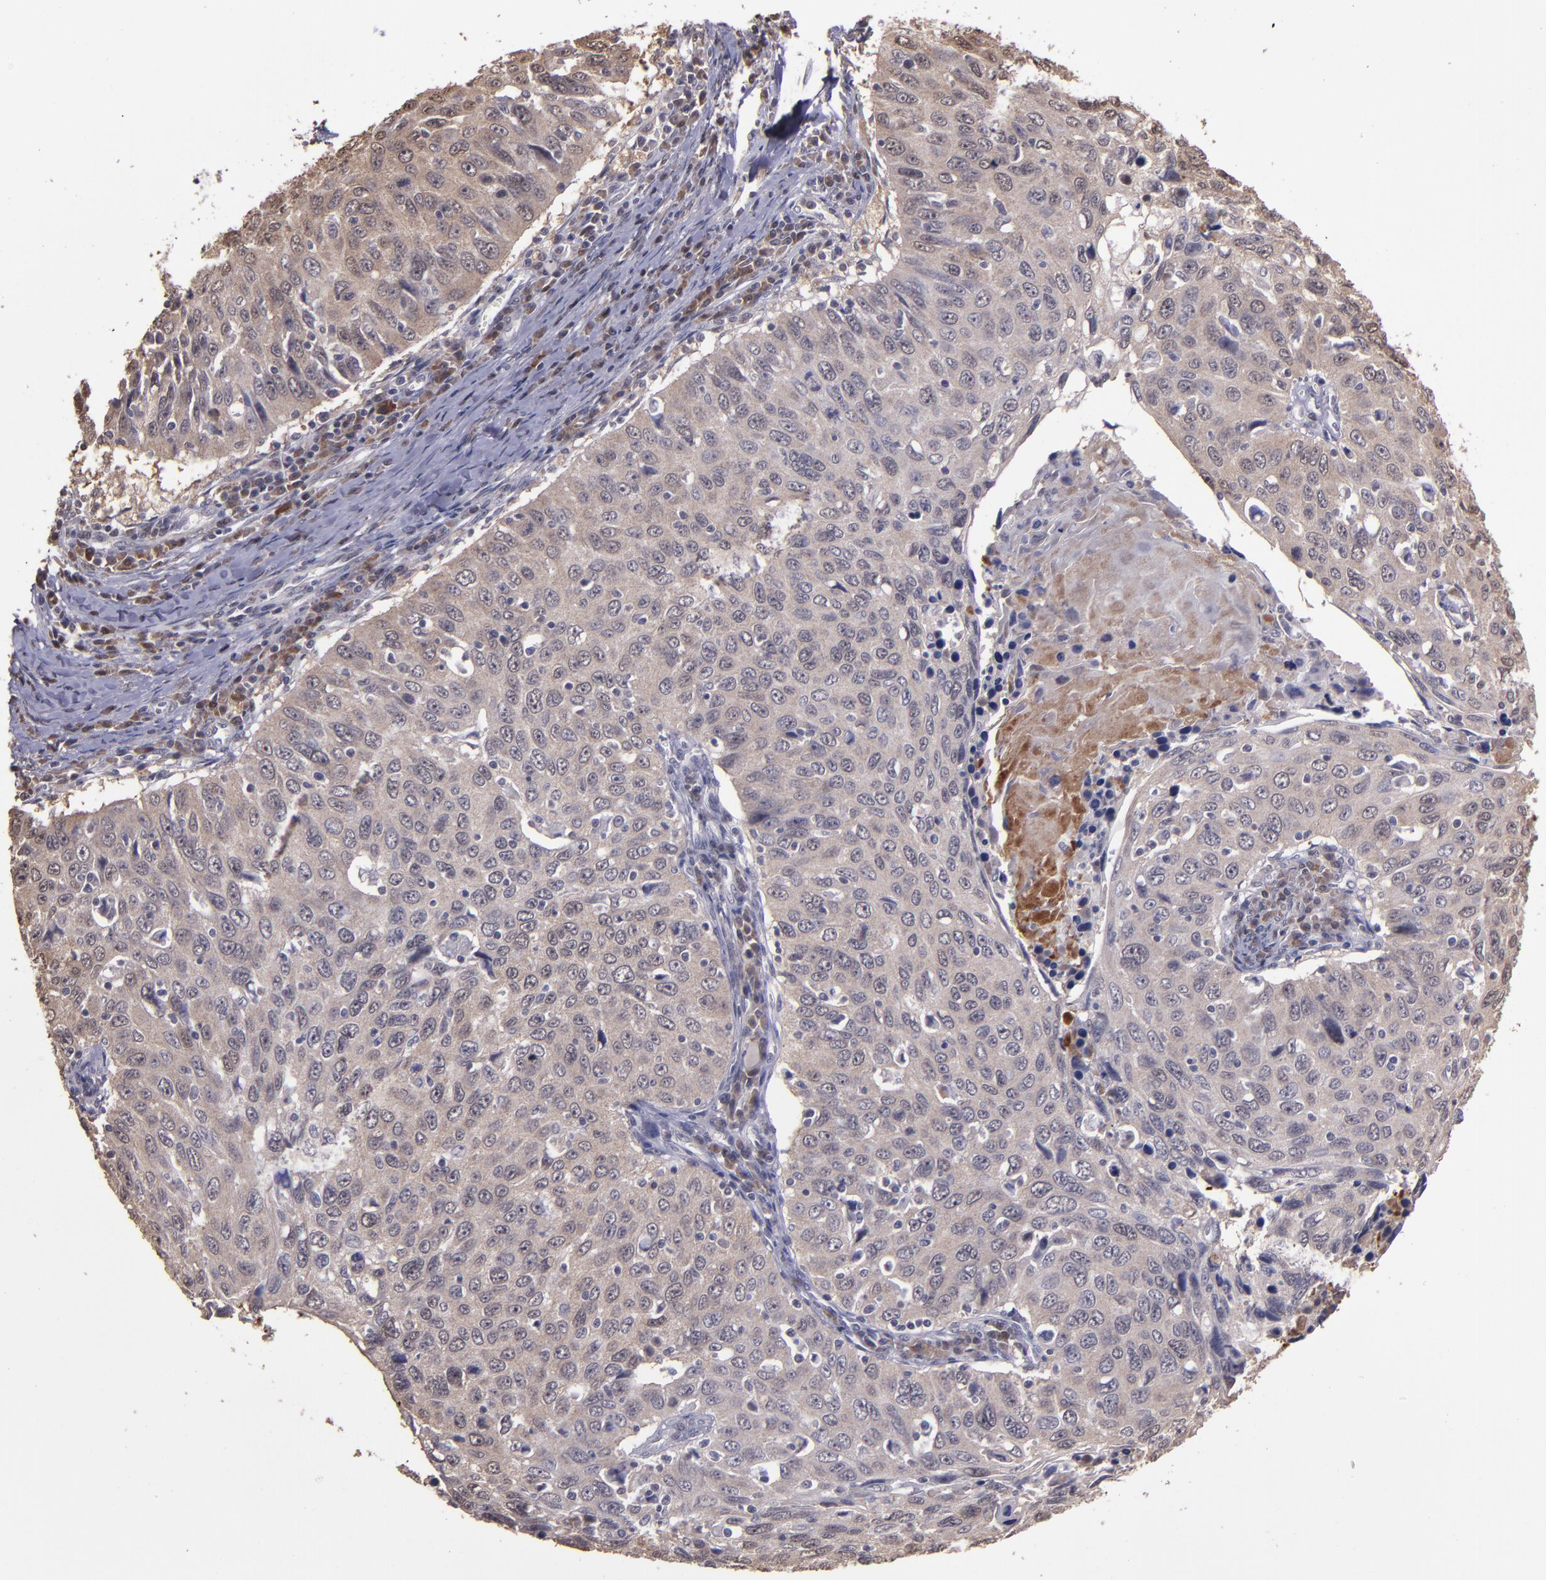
{"staining": {"intensity": "weak", "quantity": ">75%", "location": "cytoplasmic/membranous"}, "tissue": "cervical cancer", "cell_type": "Tumor cells", "image_type": "cancer", "snomed": [{"axis": "morphology", "description": "Squamous cell carcinoma, NOS"}, {"axis": "topography", "description": "Cervix"}], "caption": "Weak cytoplasmic/membranous positivity for a protein is appreciated in approximately >75% of tumor cells of cervical squamous cell carcinoma using IHC.", "gene": "SERPINF2", "patient": {"sex": "female", "age": 53}}